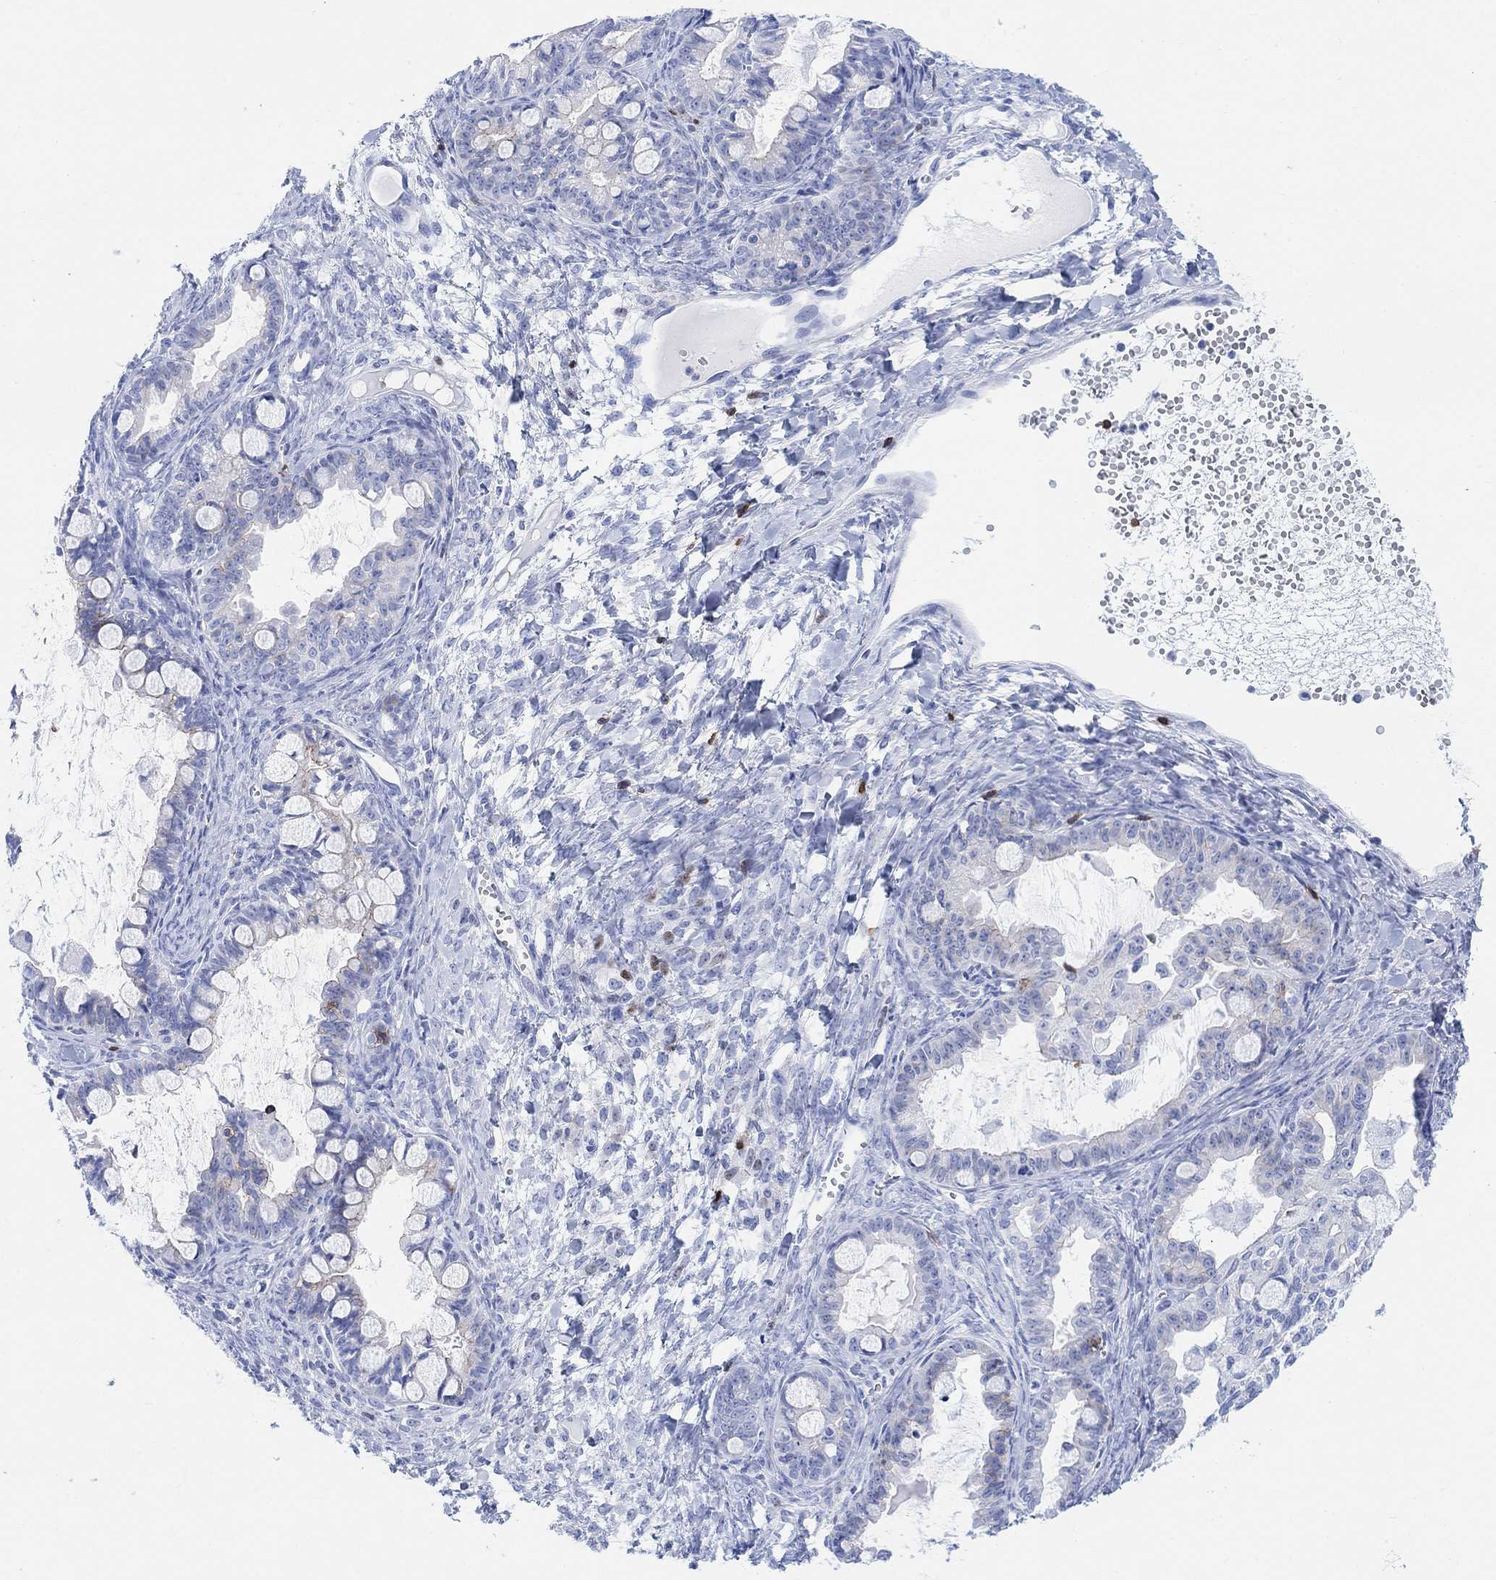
{"staining": {"intensity": "weak", "quantity": "<25%", "location": "cytoplasmic/membranous"}, "tissue": "ovarian cancer", "cell_type": "Tumor cells", "image_type": "cancer", "snomed": [{"axis": "morphology", "description": "Cystadenocarcinoma, mucinous, NOS"}, {"axis": "topography", "description": "Ovary"}], "caption": "The micrograph reveals no staining of tumor cells in ovarian cancer.", "gene": "GPR65", "patient": {"sex": "female", "age": 63}}